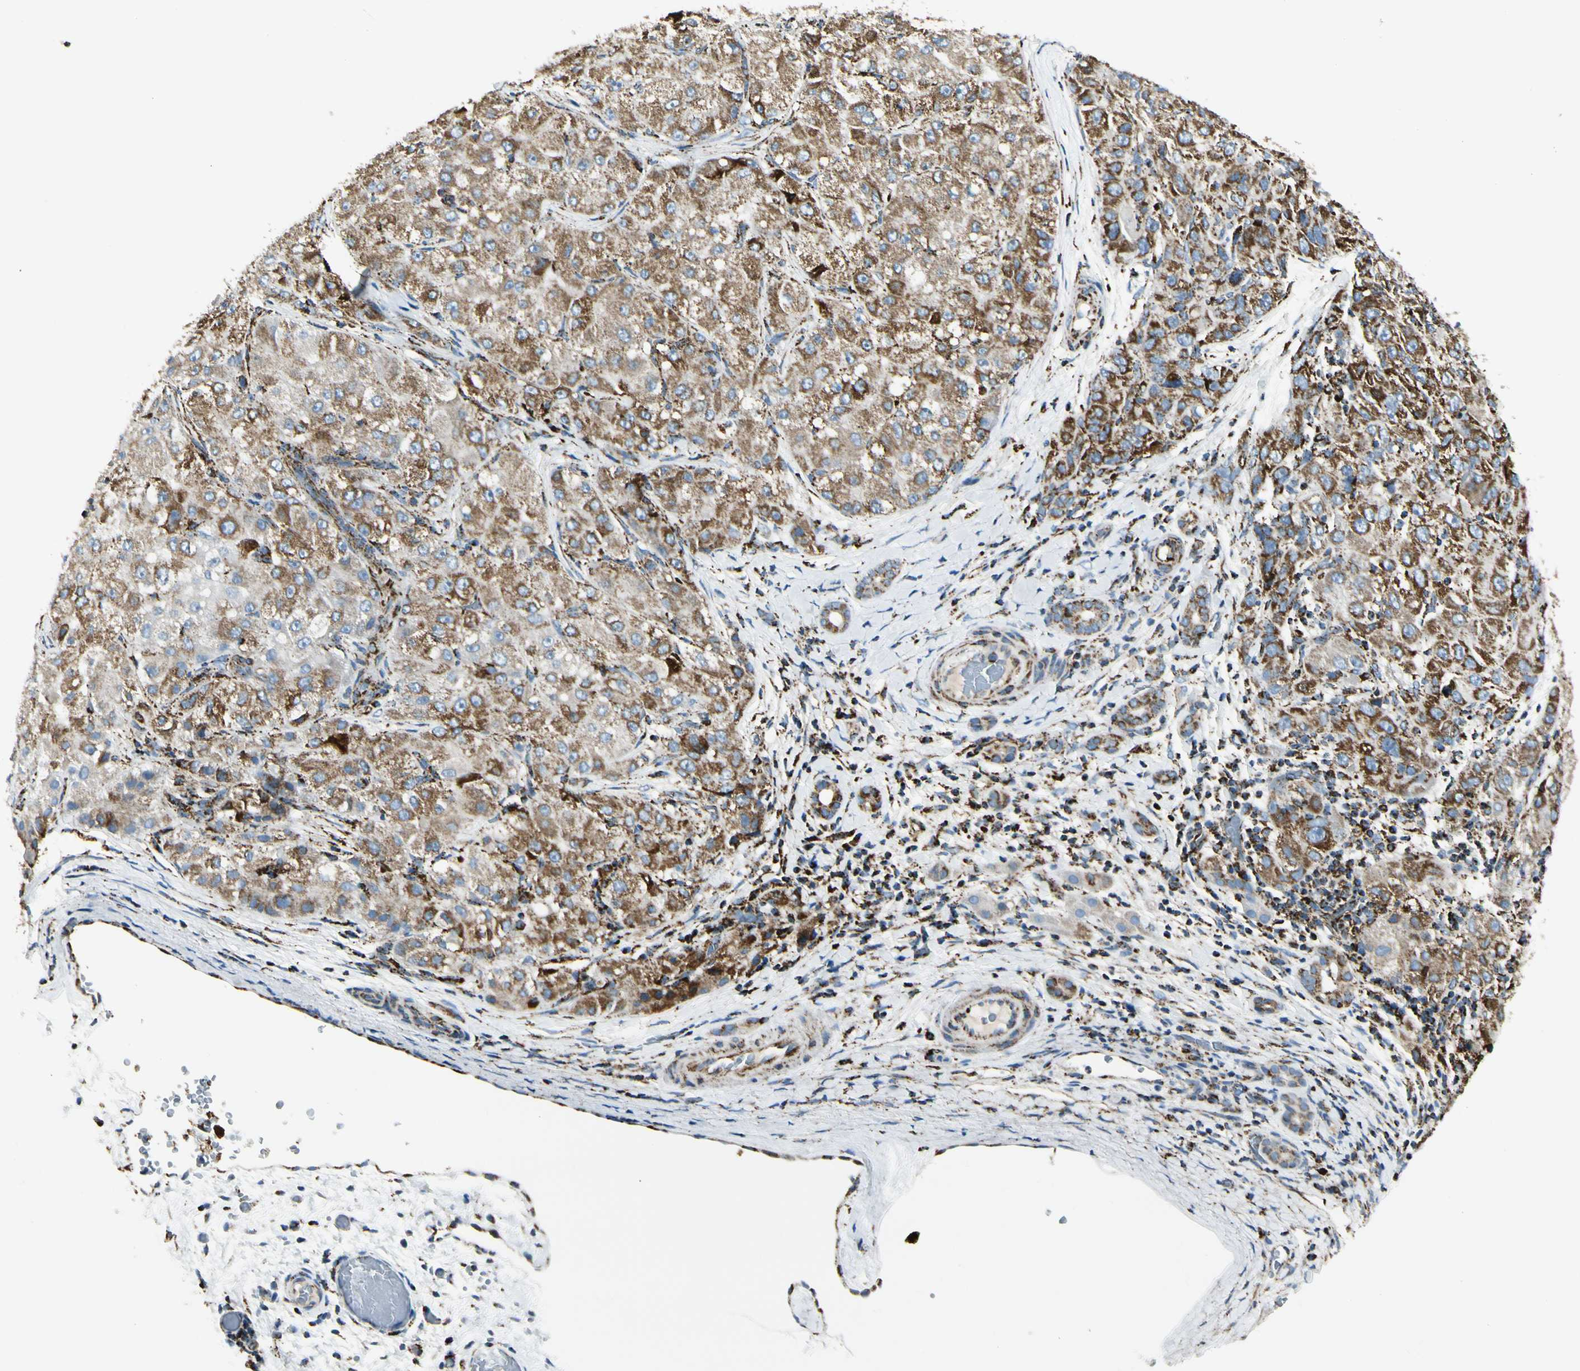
{"staining": {"intensity": "moderate", "quantity": ">75%", "location": "cytoplasmic/membranous"}, "tissue": "liver cancer", "cell_type": "Tumor cells", "image_type": "cancer", "snomed": [{"axis": "morphology", "description": "Carcinoma, Hepatocellular, NOS"}, {"axis": "topography", "description": "Liver"}], "caption": "Protein staining of liver hepatocellular carcinoma tissue reveals moderate cytoplasmic/membranous positivity in about >75% of tumor cells.", "gene": "ME2", "patient": {"sex": "male", "age": 80}}